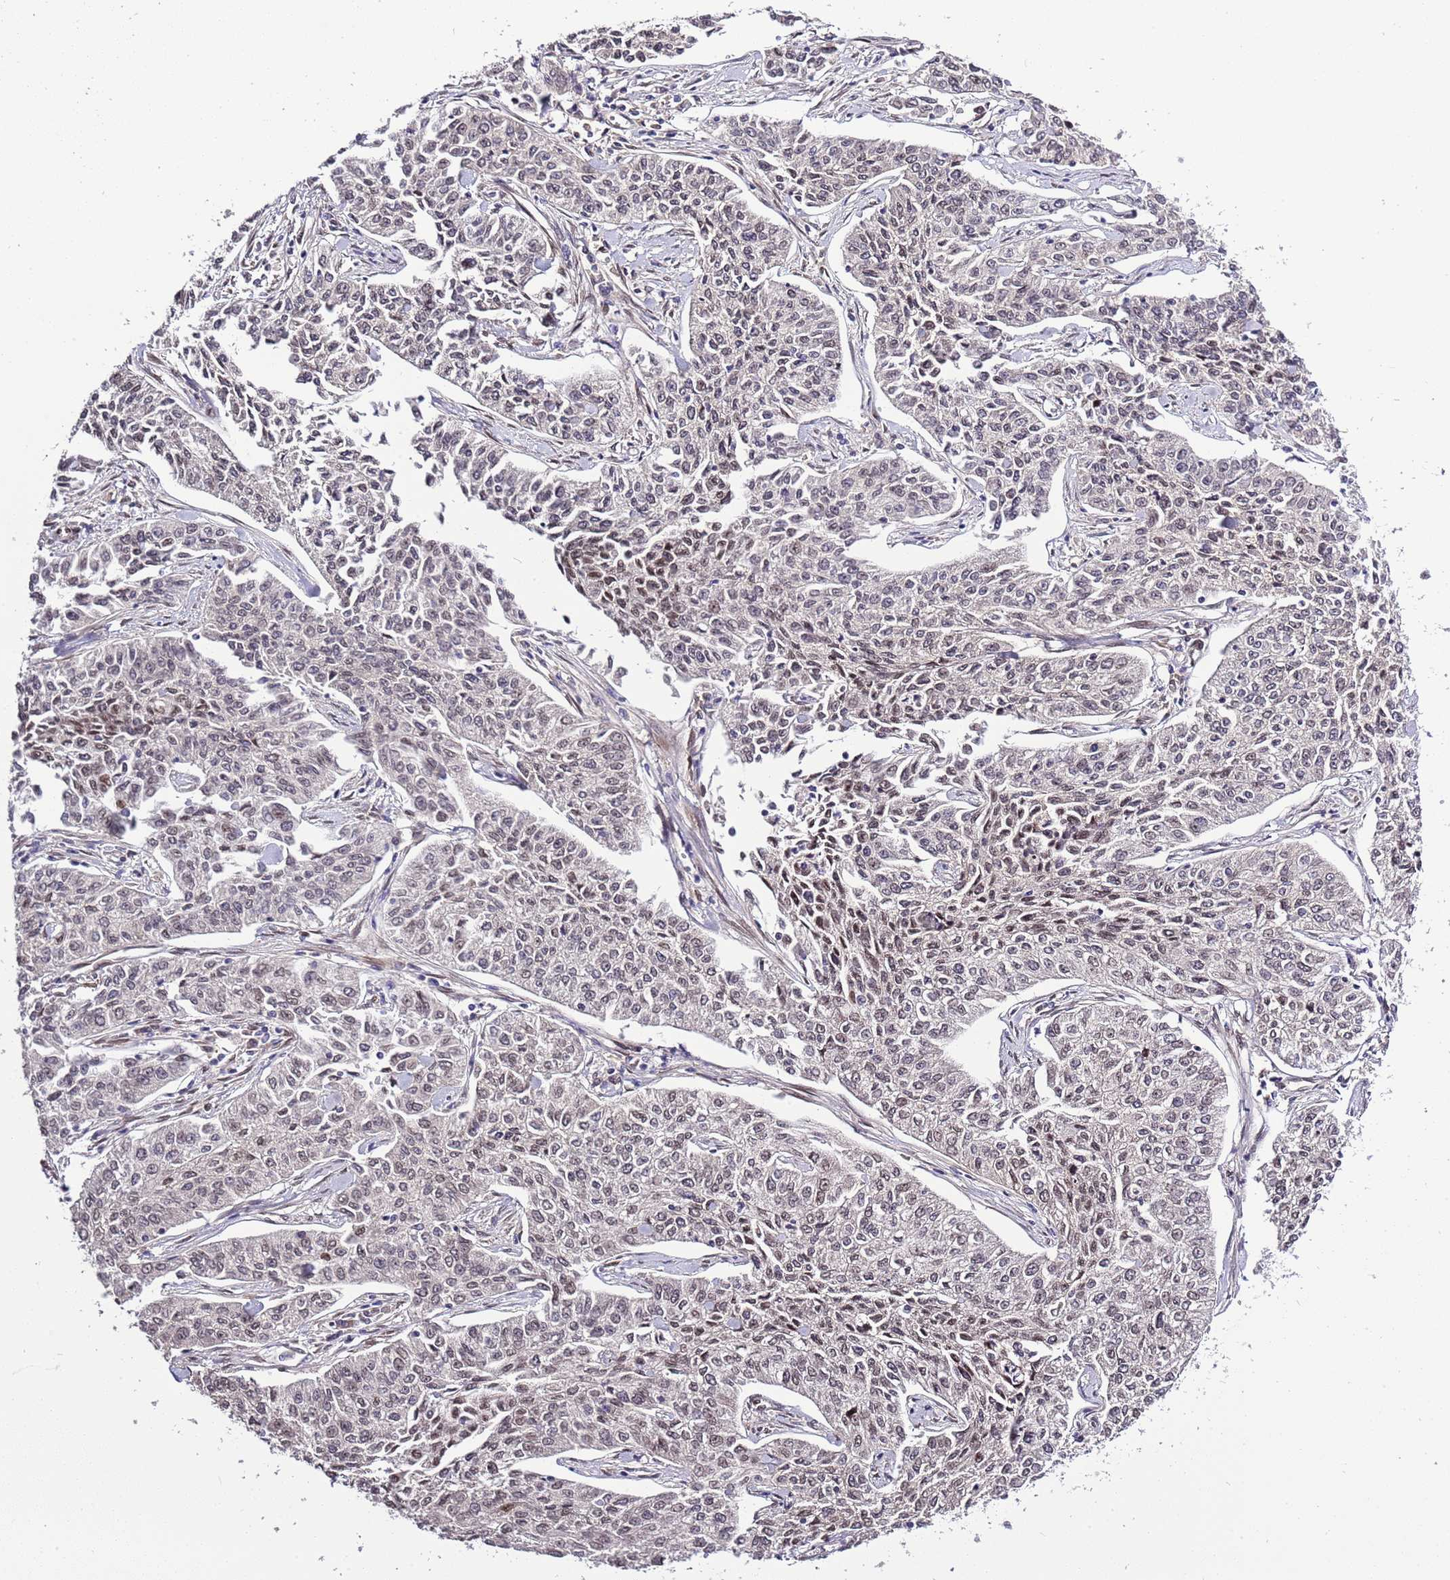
{"staining": {"intensity": "weak", "quantity": "25%-75%", "location": "nuclear"}, "tissue": "cervical cancer", "cell_type": "Tumor cells", "image_type": "cancer", "snomed": [{"axis": "morphology", "description": "Squamous cell carcinoma, NOS"}, {"axis": "topography", "description": "Cervix"}], "caption": "High-power microscopy captured an immunohistochemistry (IHC) micrograph of squamous cell carcinoma (cervical), revealing weak nuclear positivity in about 25%-75% of tumor cells.", "gene": "ZNF665", "patient": {"sex": "female", "age": 35}}